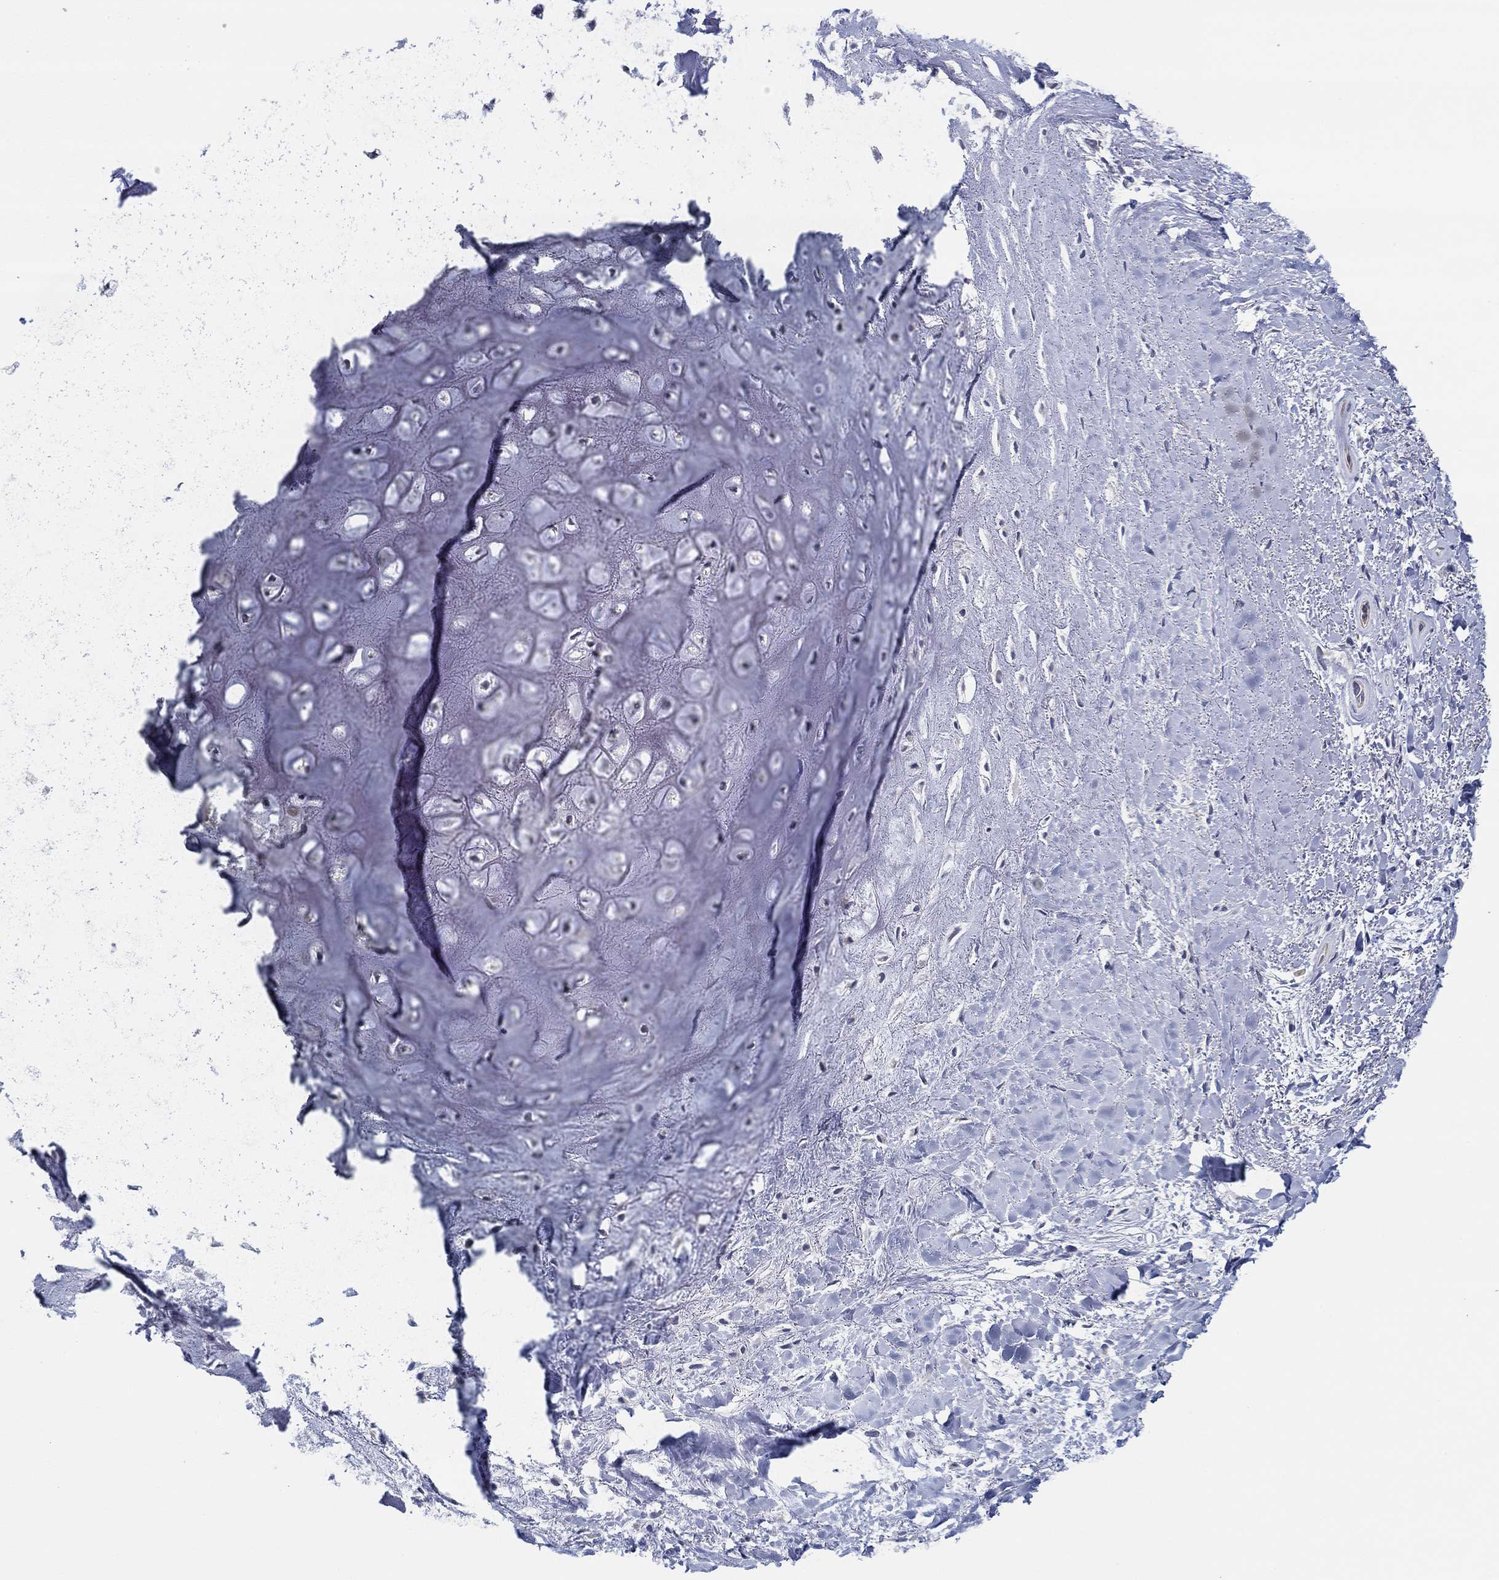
{"staining": {"intensity": "negative", "quantity": "none", "location": "none"}, "tissue": "adipose tissue", "cell_type": "Adipocytes", "image_type": "normal", "snomed": [{"axis": "morphology", "description": "Normal tissue, NOS"}, {"axis": "morphology", "description": "Squamous cell carcinoma, NOS"}, {"axis": "topography", "description": "Cartilage tissue"}, {"axis": "topography", "description": "Head-Neck"}], "caption": "A micrograph of human adipose tissue is negative for staining in adipocytes. The staining was performed using DAB (3,3'-diaminobenzidine) to visualize the protein expression in brown, while the nuclei were stained in blue with hematoxylin (Magnification: 20x).", "gene": "CFAP61", "patient": {"sex": "male", "age": 62}}